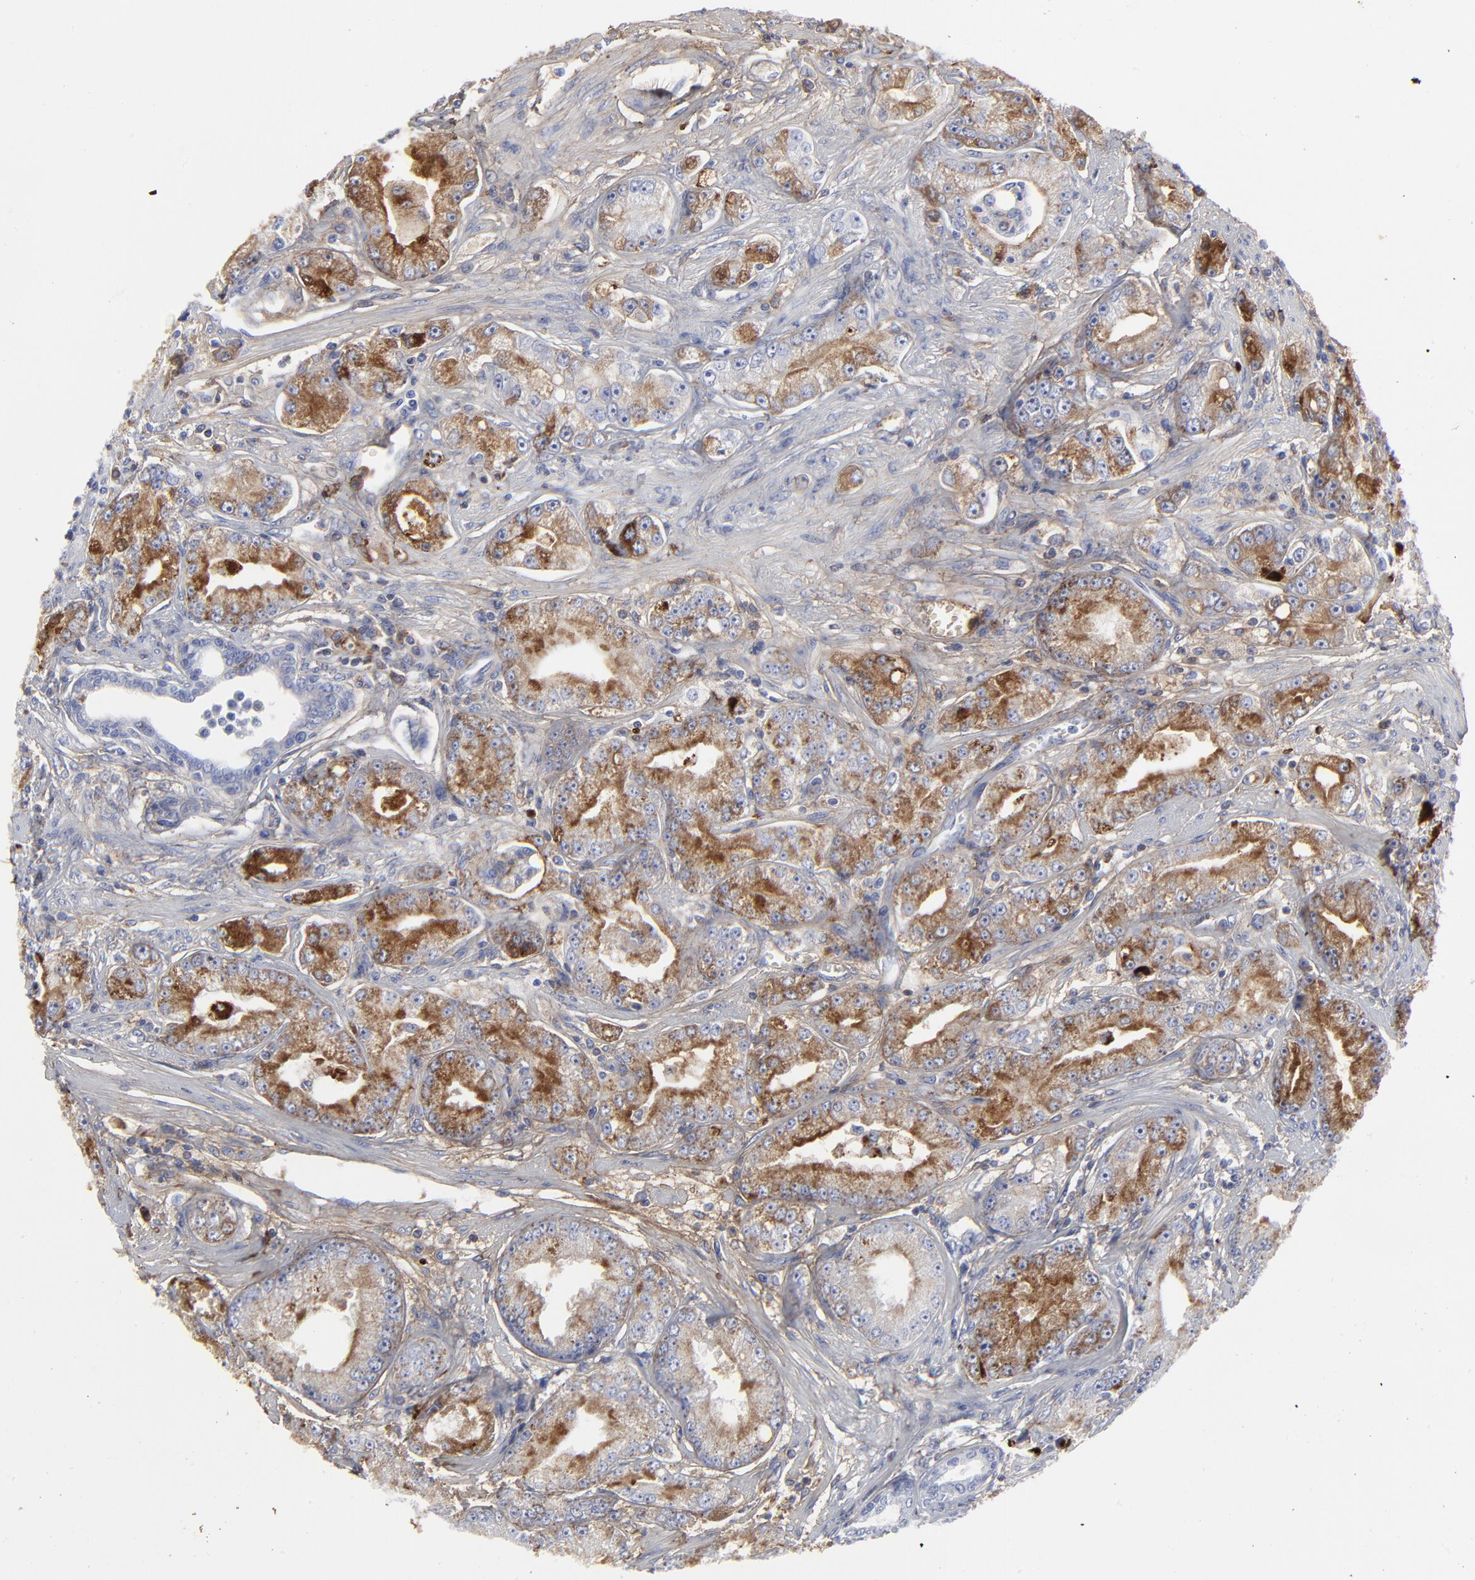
{"staining": {"intensity": "strong", "quantity": ">75%", "location": "cytoplasmic/membranous"}, "tissue": "prostate cancer", "cell_type": "Tumor cells", "image_type": "cancer", "snomed": [{"axis": "morphology", "description": "Adenocarcinoma, Medium grade"}, {"axis": "topography", "description": "Prostate"}], "caption": "Brown immunohistochemical staining in medium-grade adenocarcinoma (prostate) displays strong cytoplasmic/membranous expression in approximately >75% of tumor cells. Nuclei are stained in blue.", "gene": "DCN", "patient": {"sex": "male", "age": 72}}